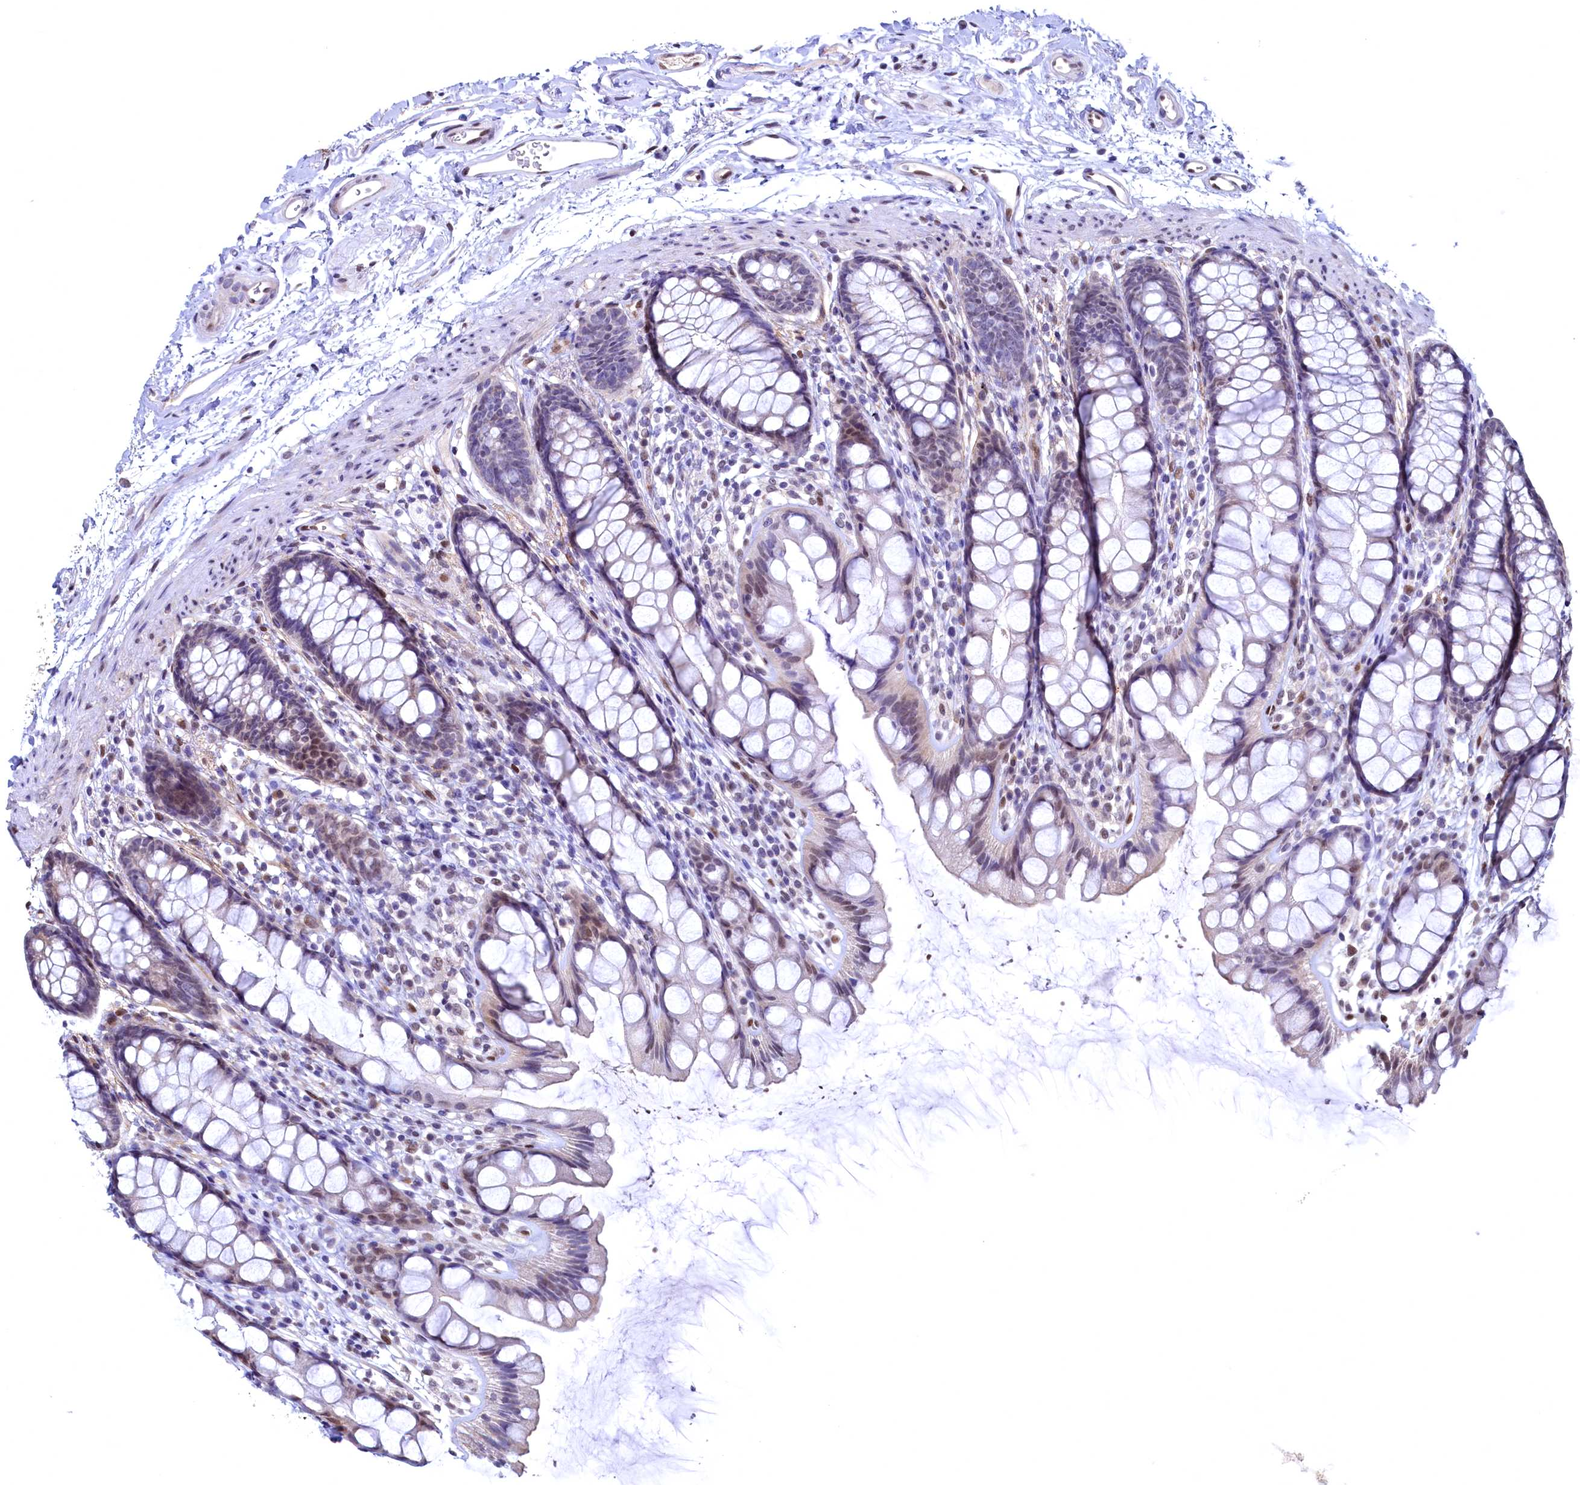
{"staining": {"intensity": "moderate", "quantity": "<25%", "location": "nuclear"}, "tissue": "rectum", "cell_type": "Glandular cells", "image_type": "normal", "snomed": [{"axis": "morphology", "description": "Normal tissue, NOS"}, {"axis": "topography", "description": "Rectum"}], "caption": "An immunohistochemistry histopathology image of normal tissue is shown. Protein staining in brown highlights moderate nuclear positivity in rectum within glandular cells.", "gene": "FLYWCH2", "patient": {"sex": "female", "age": 65}}